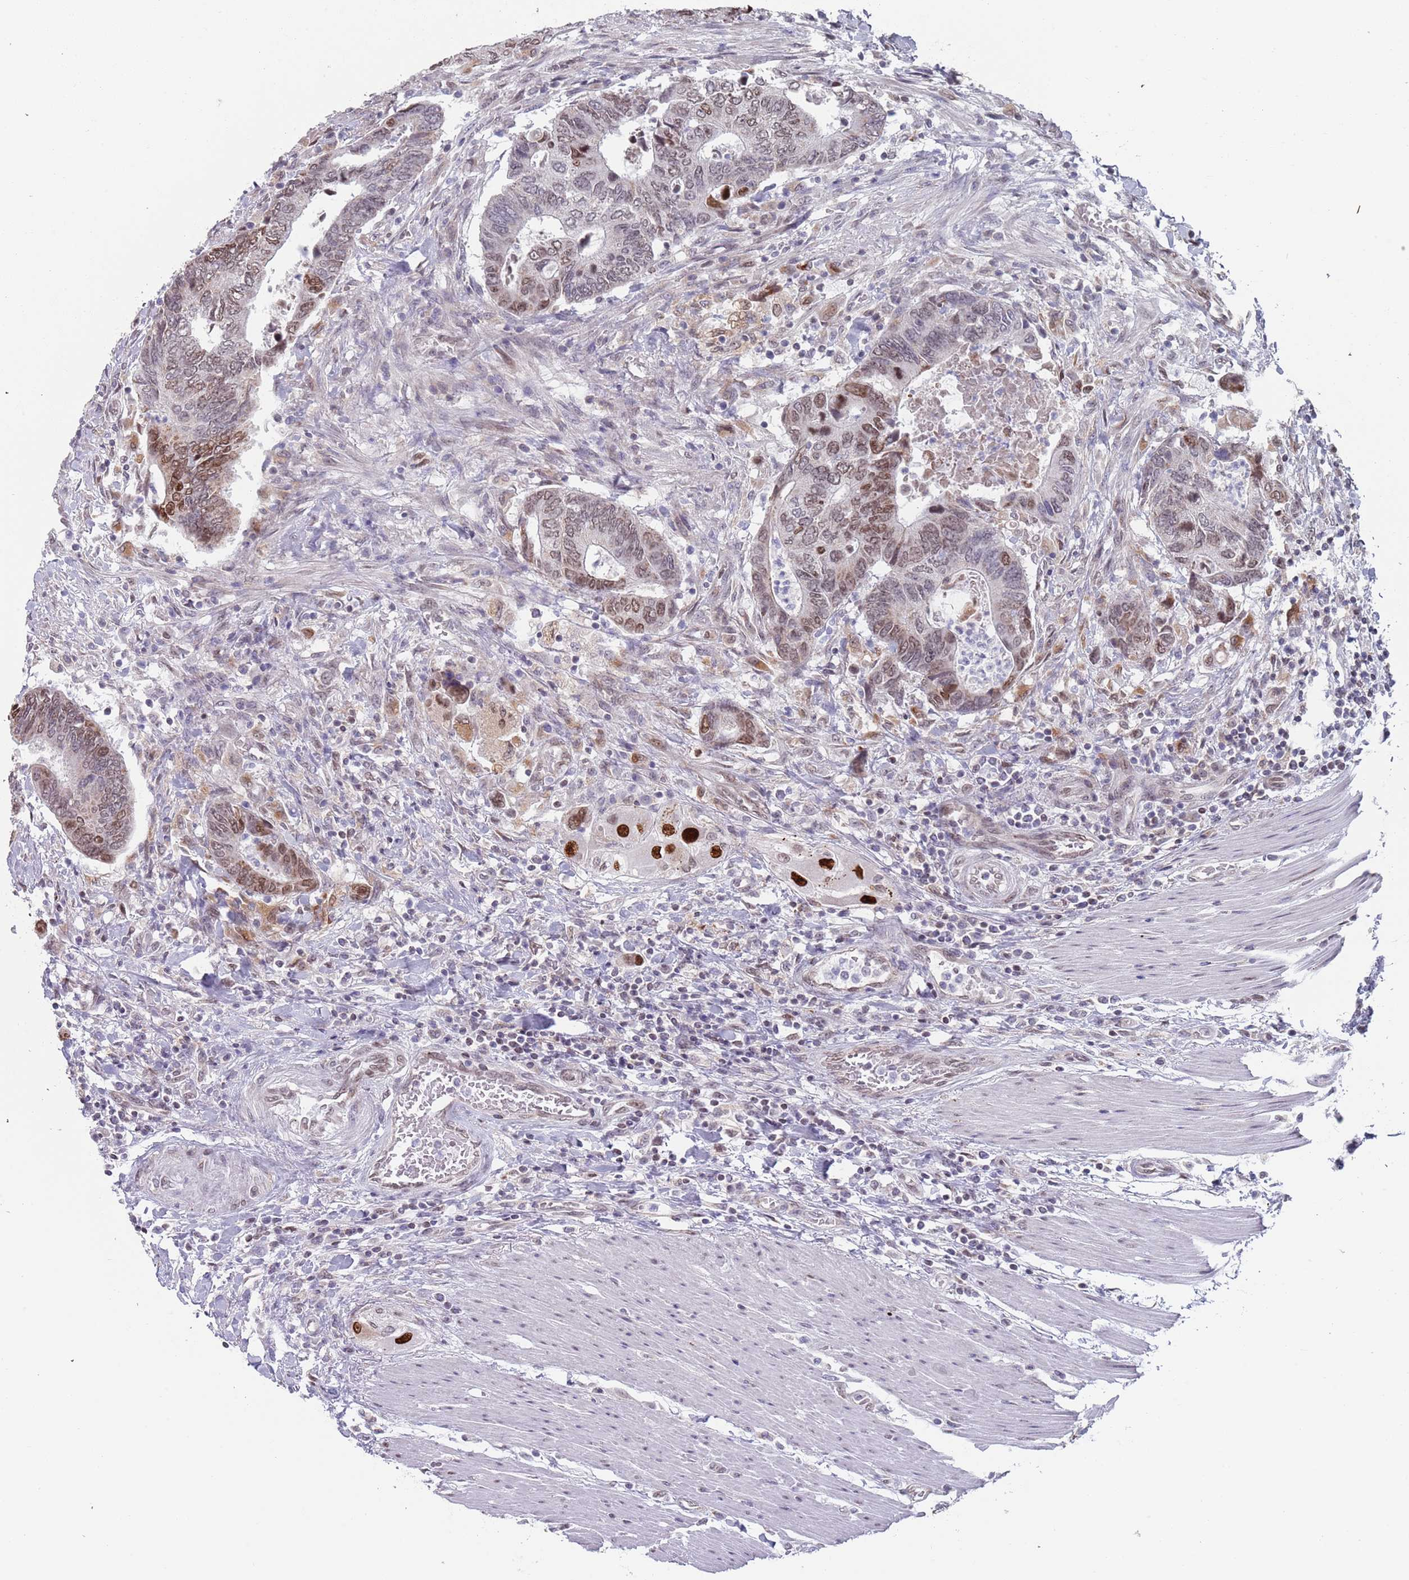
{"staining": {"intensity": "moderate", "quantity": "<25%", "location": "nuclear"}, "tissue": "colorectal cancer", "cell_type": "Tumor cells", "image_type": "cancer", "snomed": [{"axis": "morphology", "description": "Adenocarcinoma, NOS"}, {"axis": "topography", "description": "Colon"}], "caption": "Protein staining of colorectal cancer (adenocarcinoma) tissue shows moderate nuclear expression in about <25% of tumor cells. Immunohistochemistry stains the protein in brown and the nuclei are stained blue.", "gene": "MFSD12", "patient": {"sex": "male", "age": 87}}